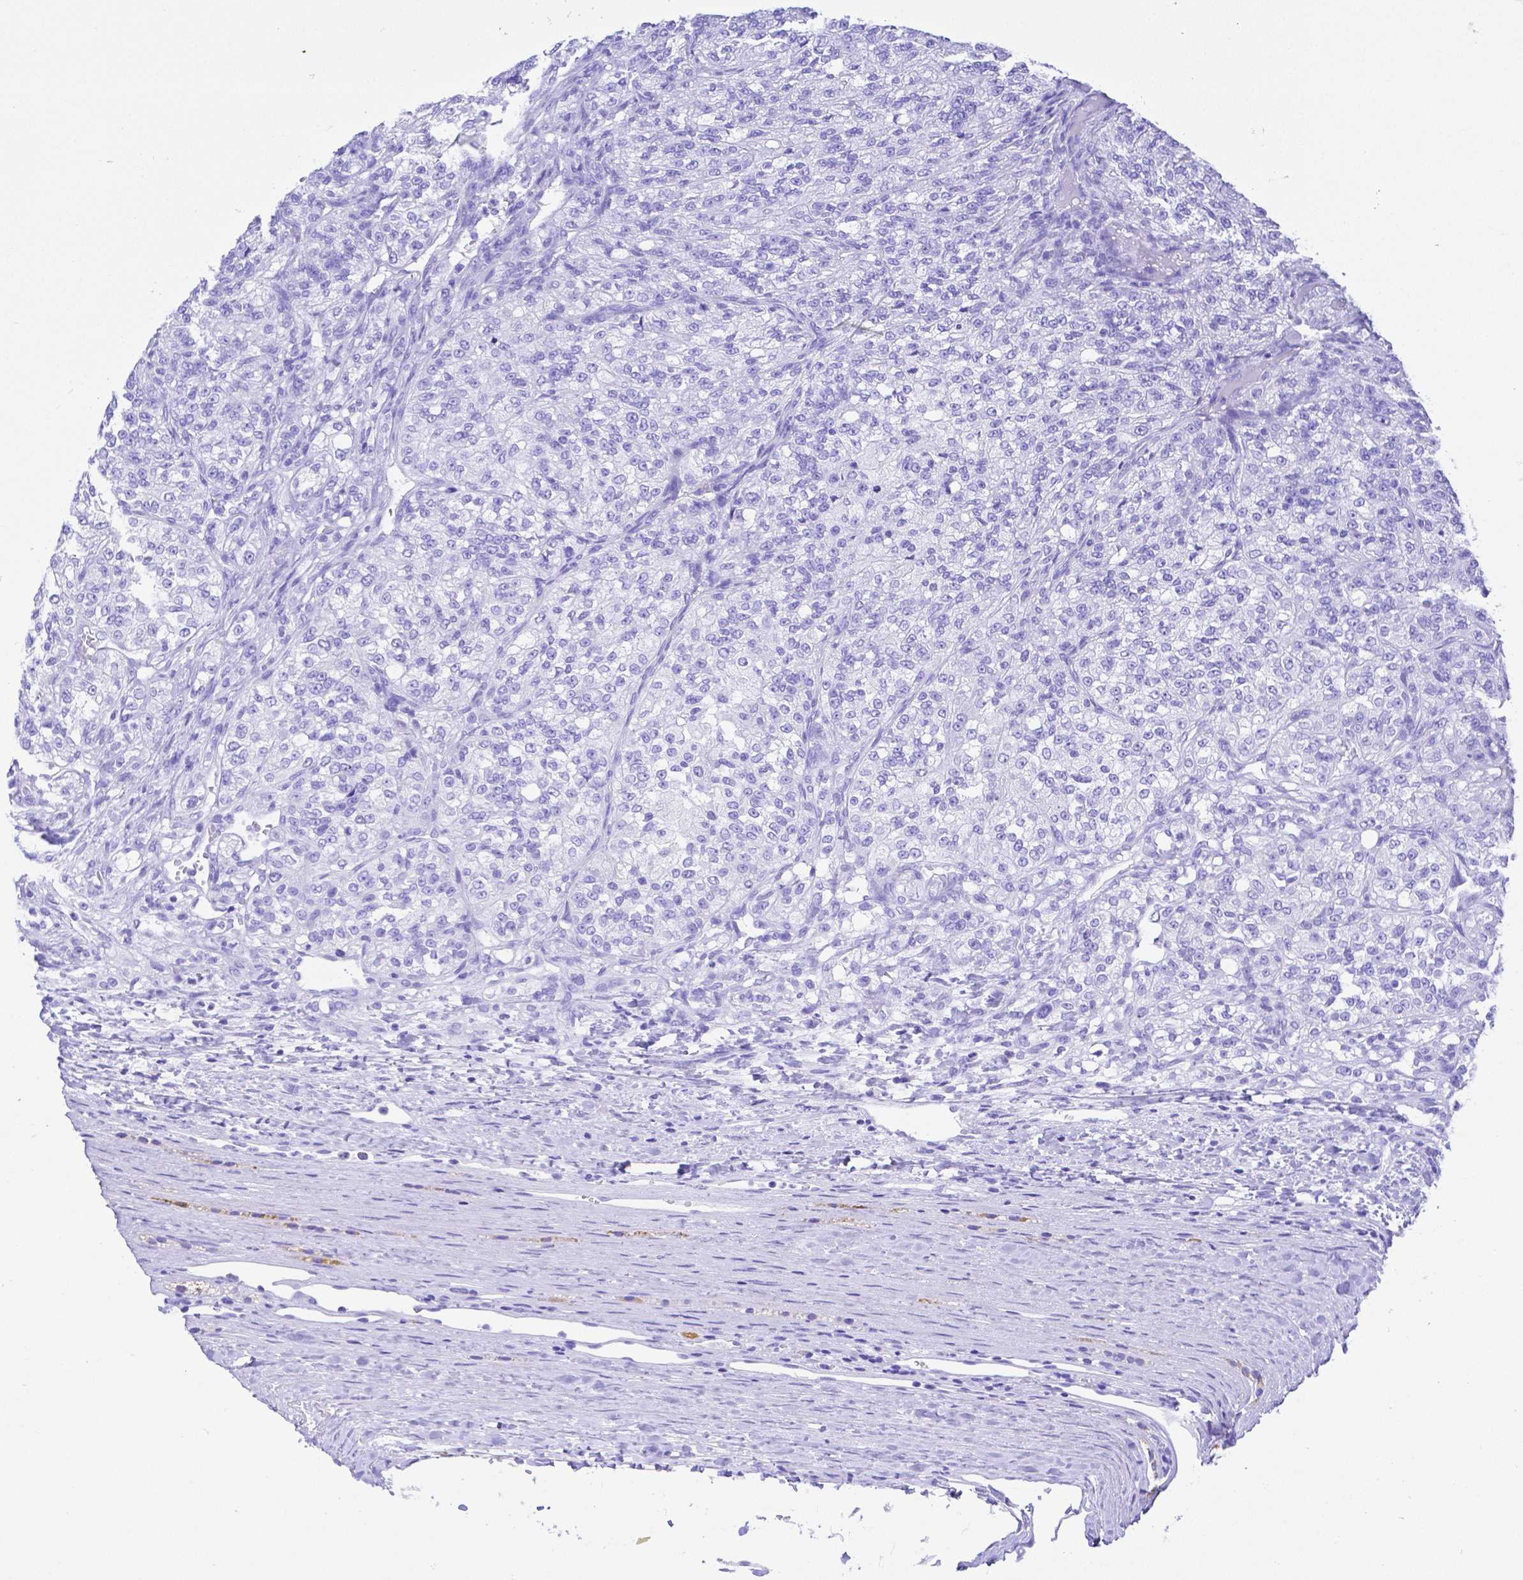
{"staining": {"intensity": "negative", "quantity": "none", "location": "none"}, "tissue": "renal cancer", "cell_type": "Tumor cells", "image_type": "cancer", "snomed": [{"axis": "morphology", "description": "Adenocarcinoma, NOS"}, {"axis": "topography", "description": "Kidney"}], "caption": "Photomicrograph shows no protein staining in tumor cells of renal cancer tissue.", "gene": "SMR3A", "patient": {"sex": "female", "age": 63}}